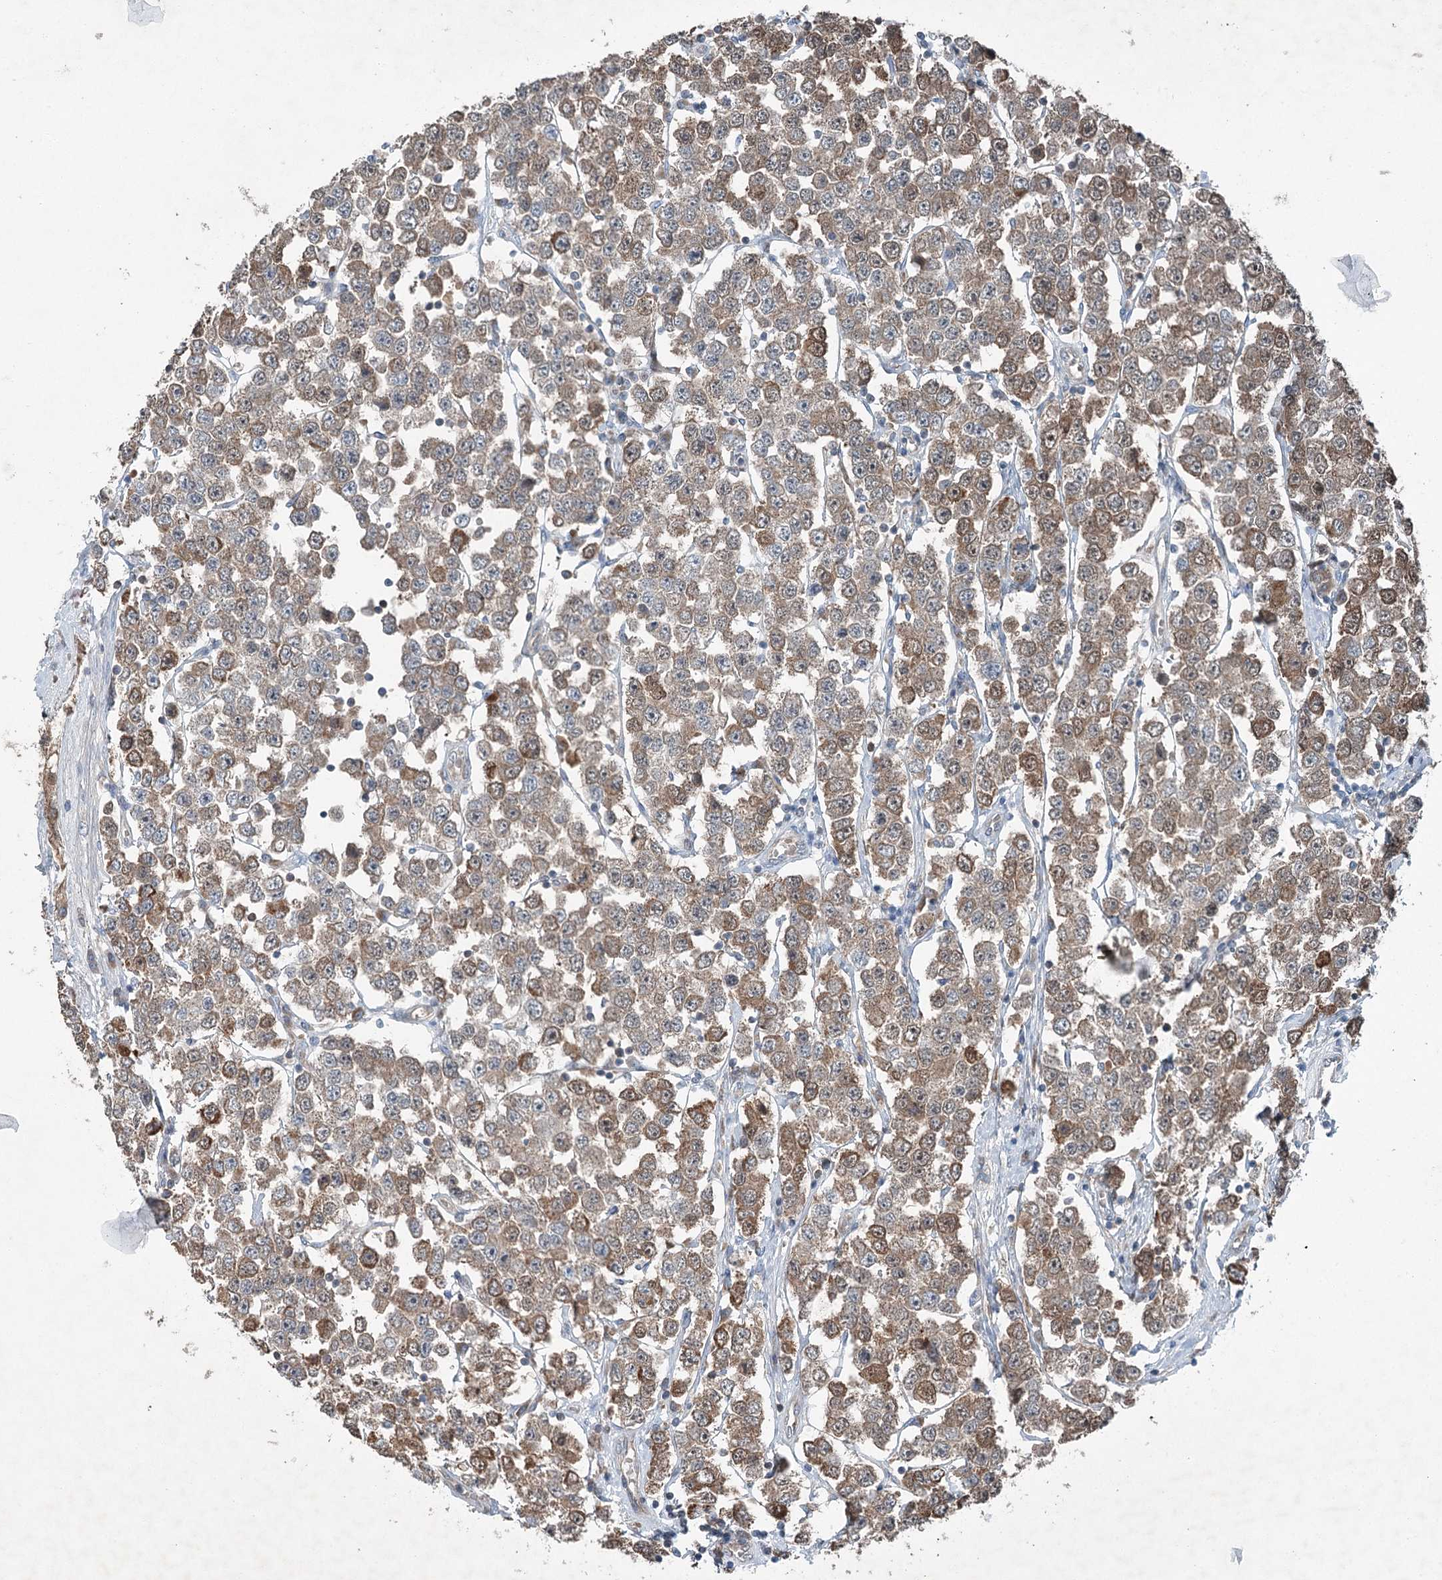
{"staining": {"intensity": "moderate", "quantity": ">75%", "location": "cytoplasmic/membranous"}, "tissue": "testis cancer", "cell_type": "Tumor cells", "image_type": "cancer", "snomed": [{"axis": "morphology", "description": "Seminoma, NOS"}, {"axis": "topography", "description": "Testis"}], "caption": "Immunohistochemistry of testis seminoma shows medium levels of moderate cytoplasmic/membranous staining in about >75% of tumor cells.", "gene": "CHCHD5", "patient": {"sex": "male", "age": 28}}